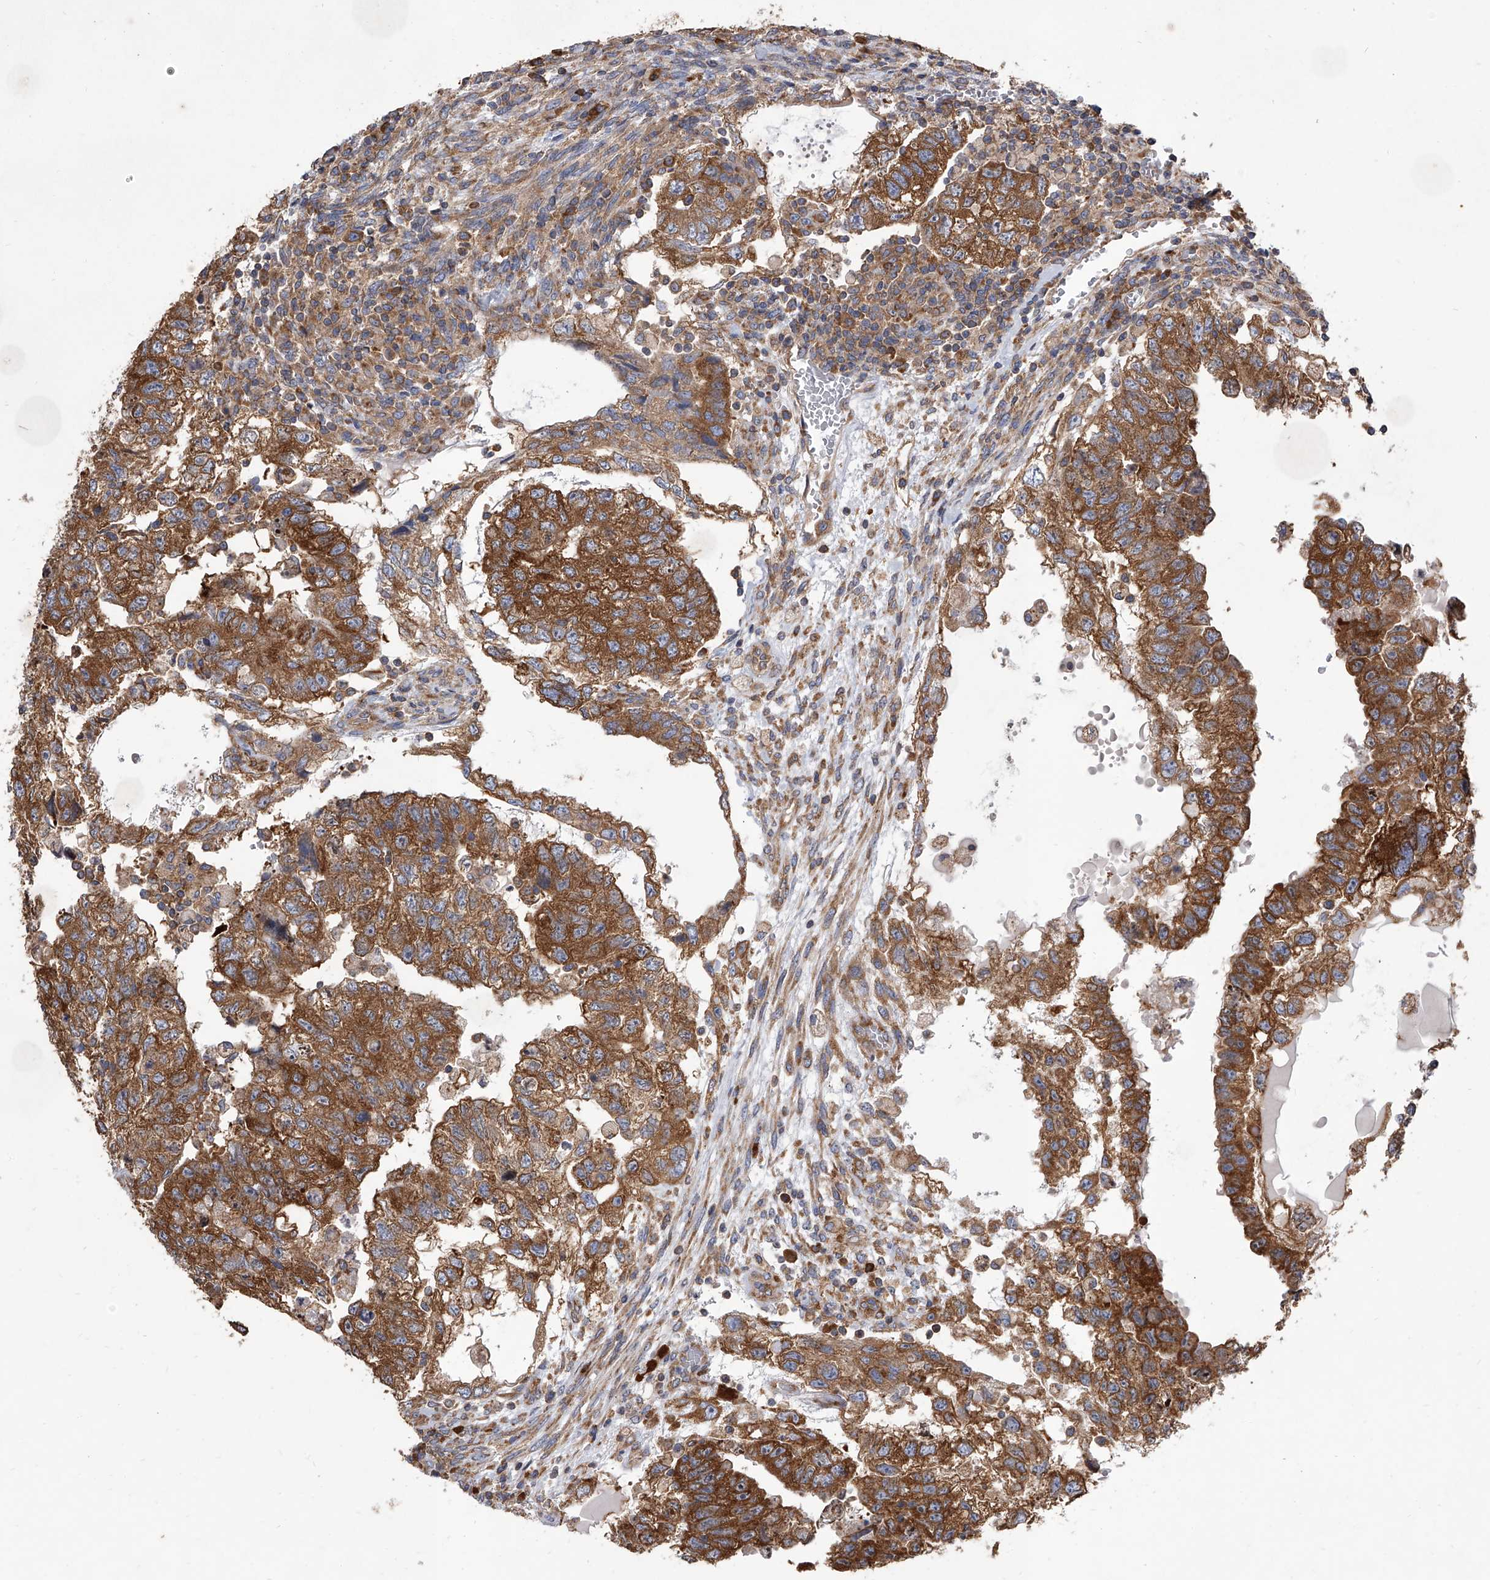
{"staining": {"intensity": "moderate", "quantity": ">75%", "location": "cytoplasmic/membranous"}, "tissue": "testis cancer", "cell_type": "Tumor cells", "image_type": "cancer", "snomed": [{"axis": "morphology", "description": "Carcinoma, Embryonal, NOS"}, {"axis": "topography", "description": "Testis"}], "caption": "Human testis embryonal carcinoma stained for a protein (brown) exhibits moderate cytoplasmic/membranous positive positivity in about >75% of tumor cells.", "gene": "EIF2S2", "patient": {"sex": "male", "age": 36}}